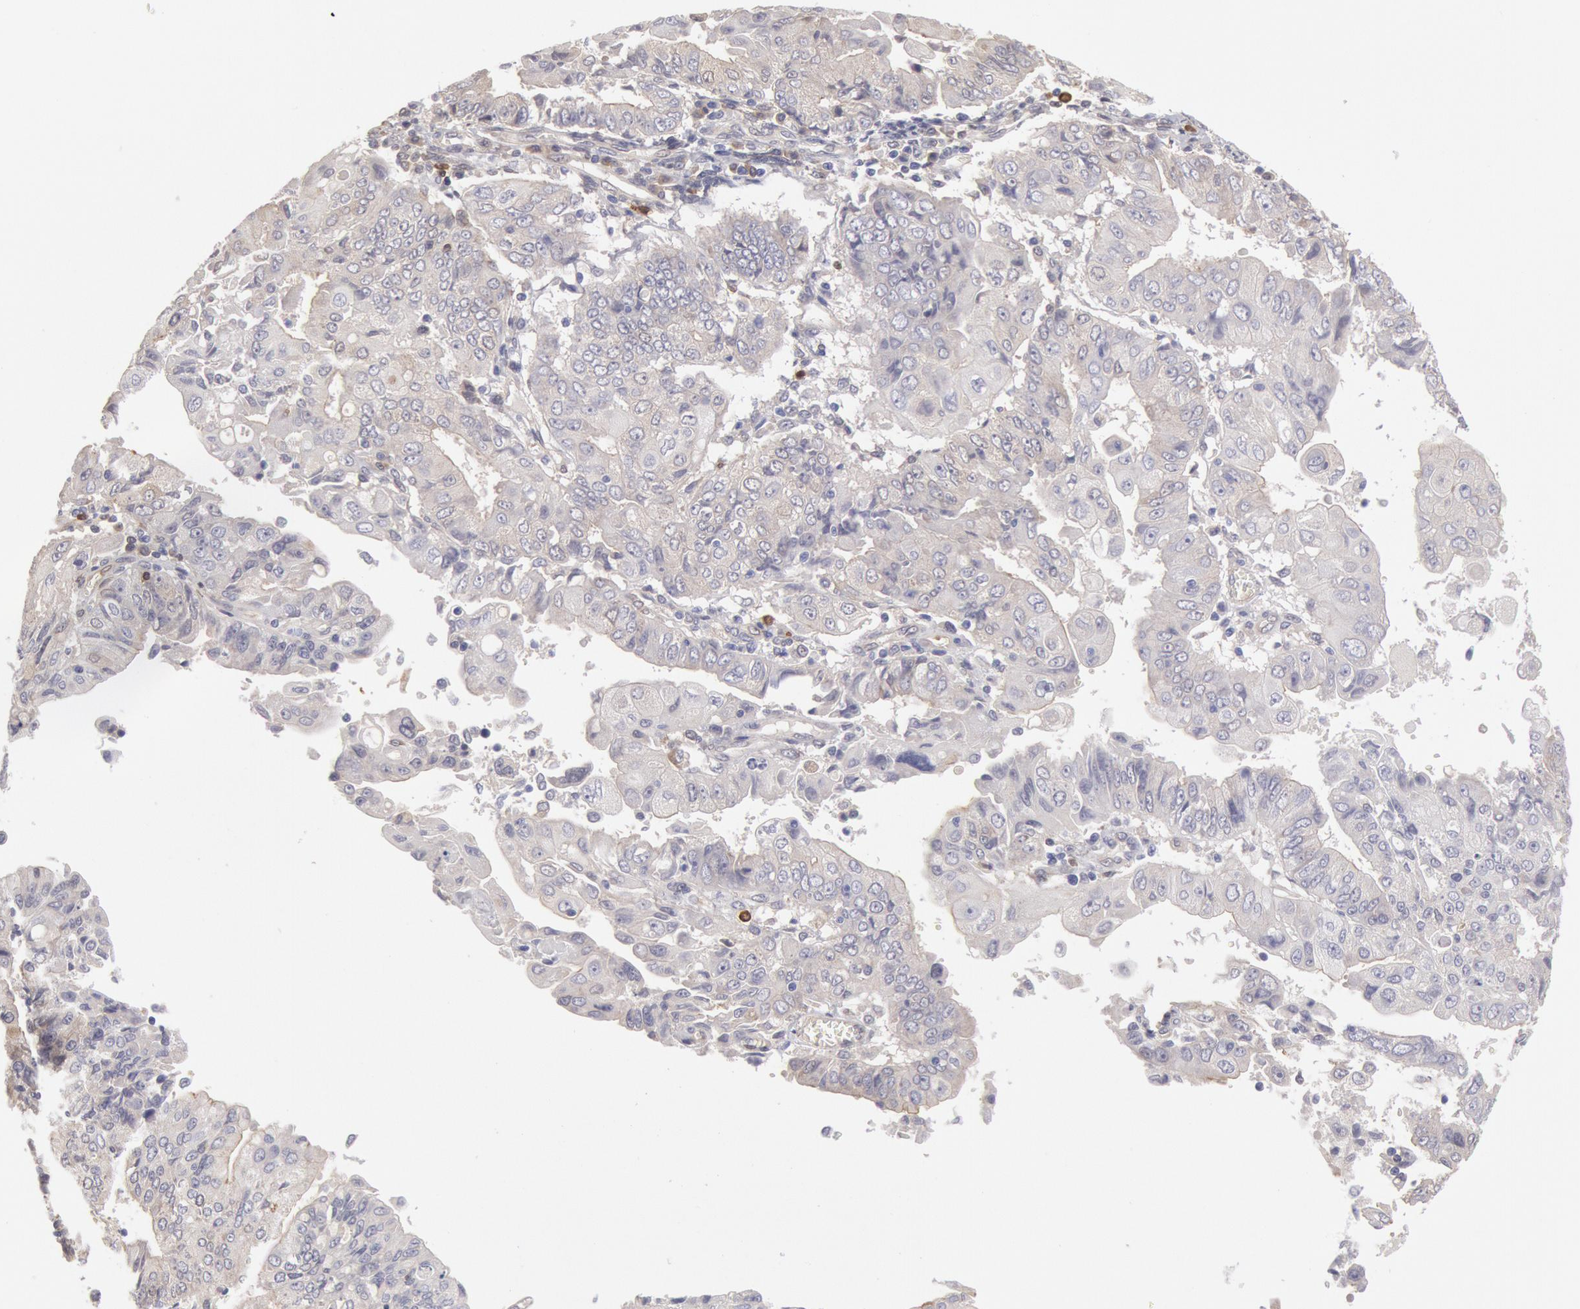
{"staining": {"intensity": "negative", "quantity": "none", "location": "none"}, "tissue": "endometrial cancer", "cell_type": "Tumor cells", "image_type": "cancer", "snomed": [{"axis": "morphology", "description": "Adenocarcinoma, NOS"}, {"axis": "topography", "description": "Endometrium"}], "caption": "Image shows no protein staining in tumor cells of adenocarcinoma (endometrial) tissue.", "gene": "CCDC50", "patient": {"sex": "female", "age": 75}}